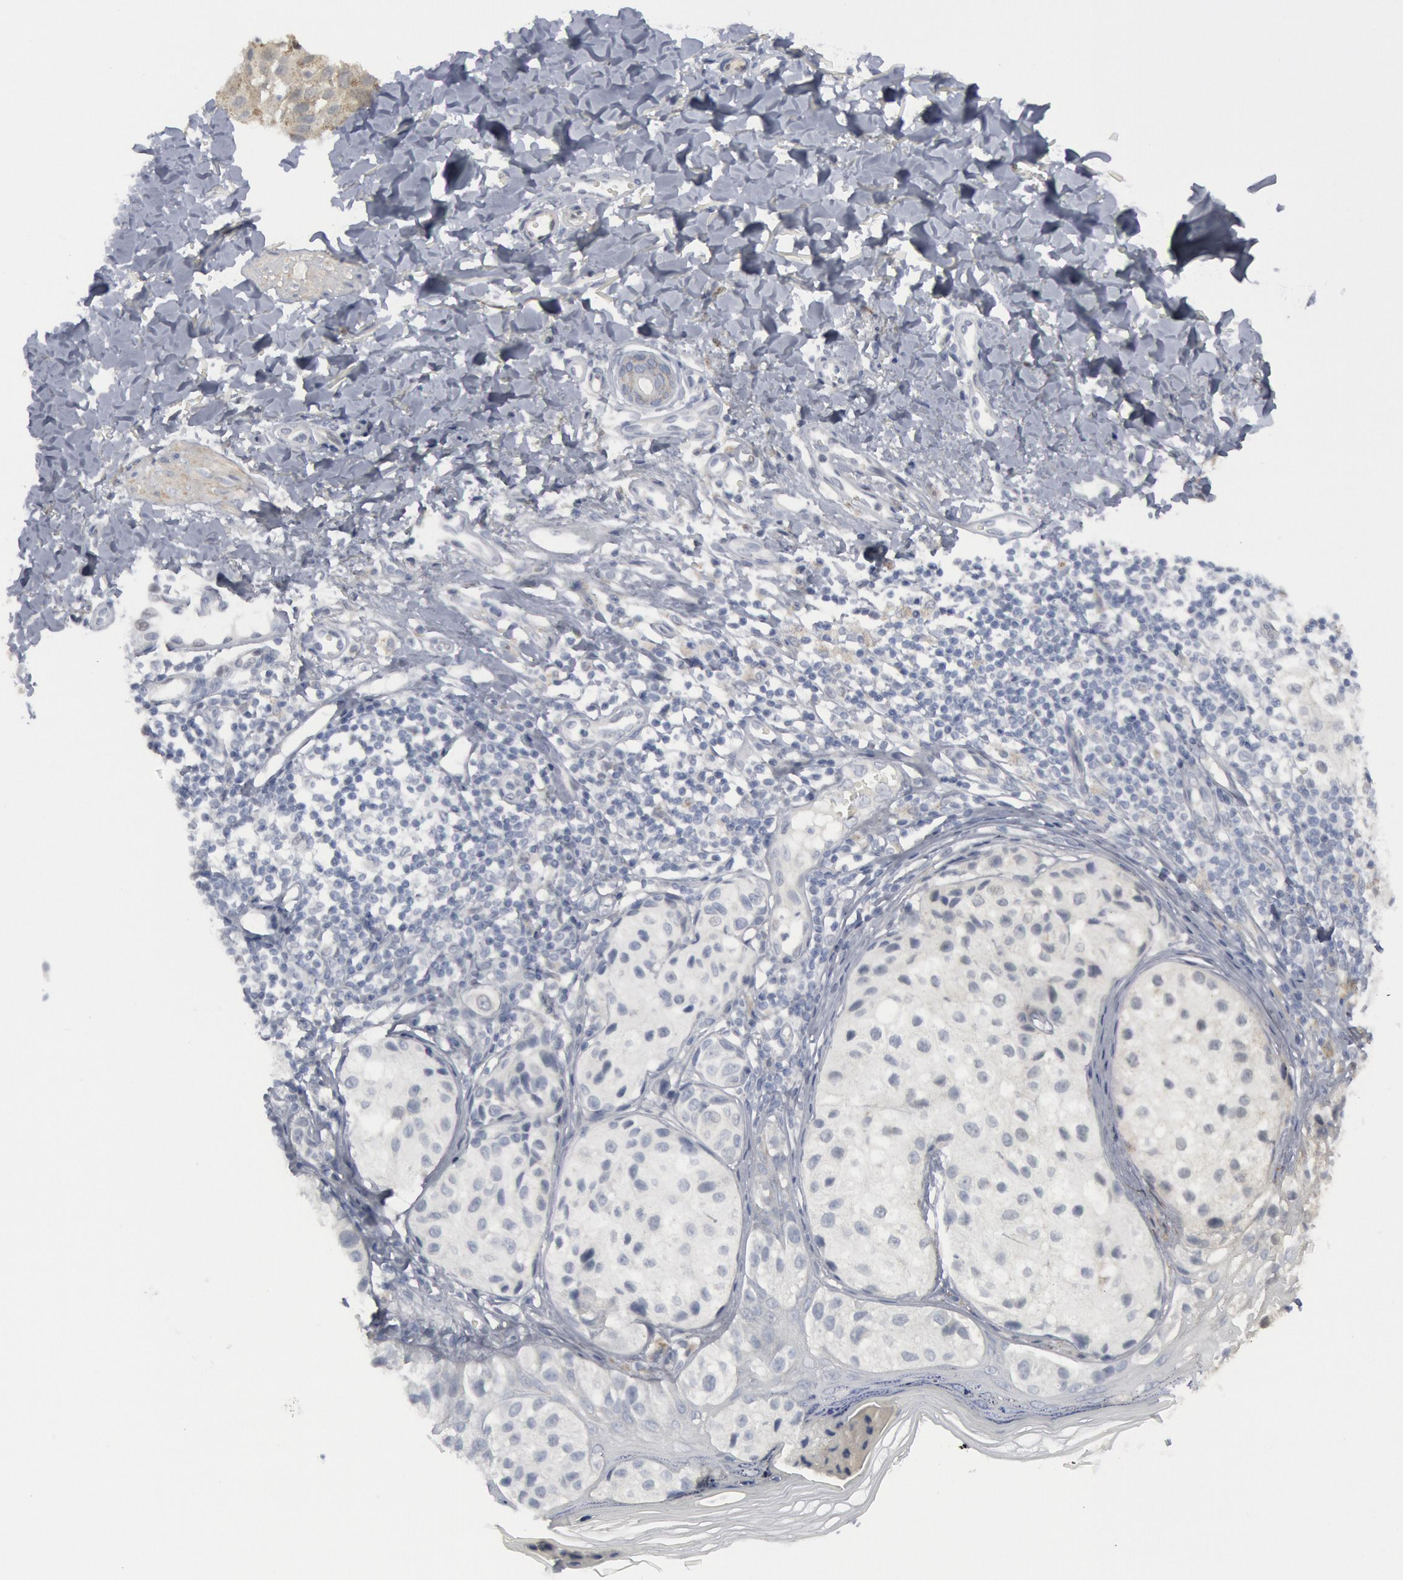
{"staining": {"intensity": "negative", "quantity": "none", "location": "none"}, "tissue": "melanoma", "cell_type": "Tumor cells", "image_type": "cancer", "snomed": [{"axis": "morphology", "description": "Malignant melanoma, NOS"}, {"axis": "topography", "description": "Skin"}], "caption": "Immunohistochemistry (IHC) image of malignant melanoma stained for a protein (brown), which exhibits no expression in tumor cells. (DAB (3,3'-diaminobenzidine) IHC, high magnification).", "gene": "DMC1", "patient": {"sex": "male", "age": 23}}